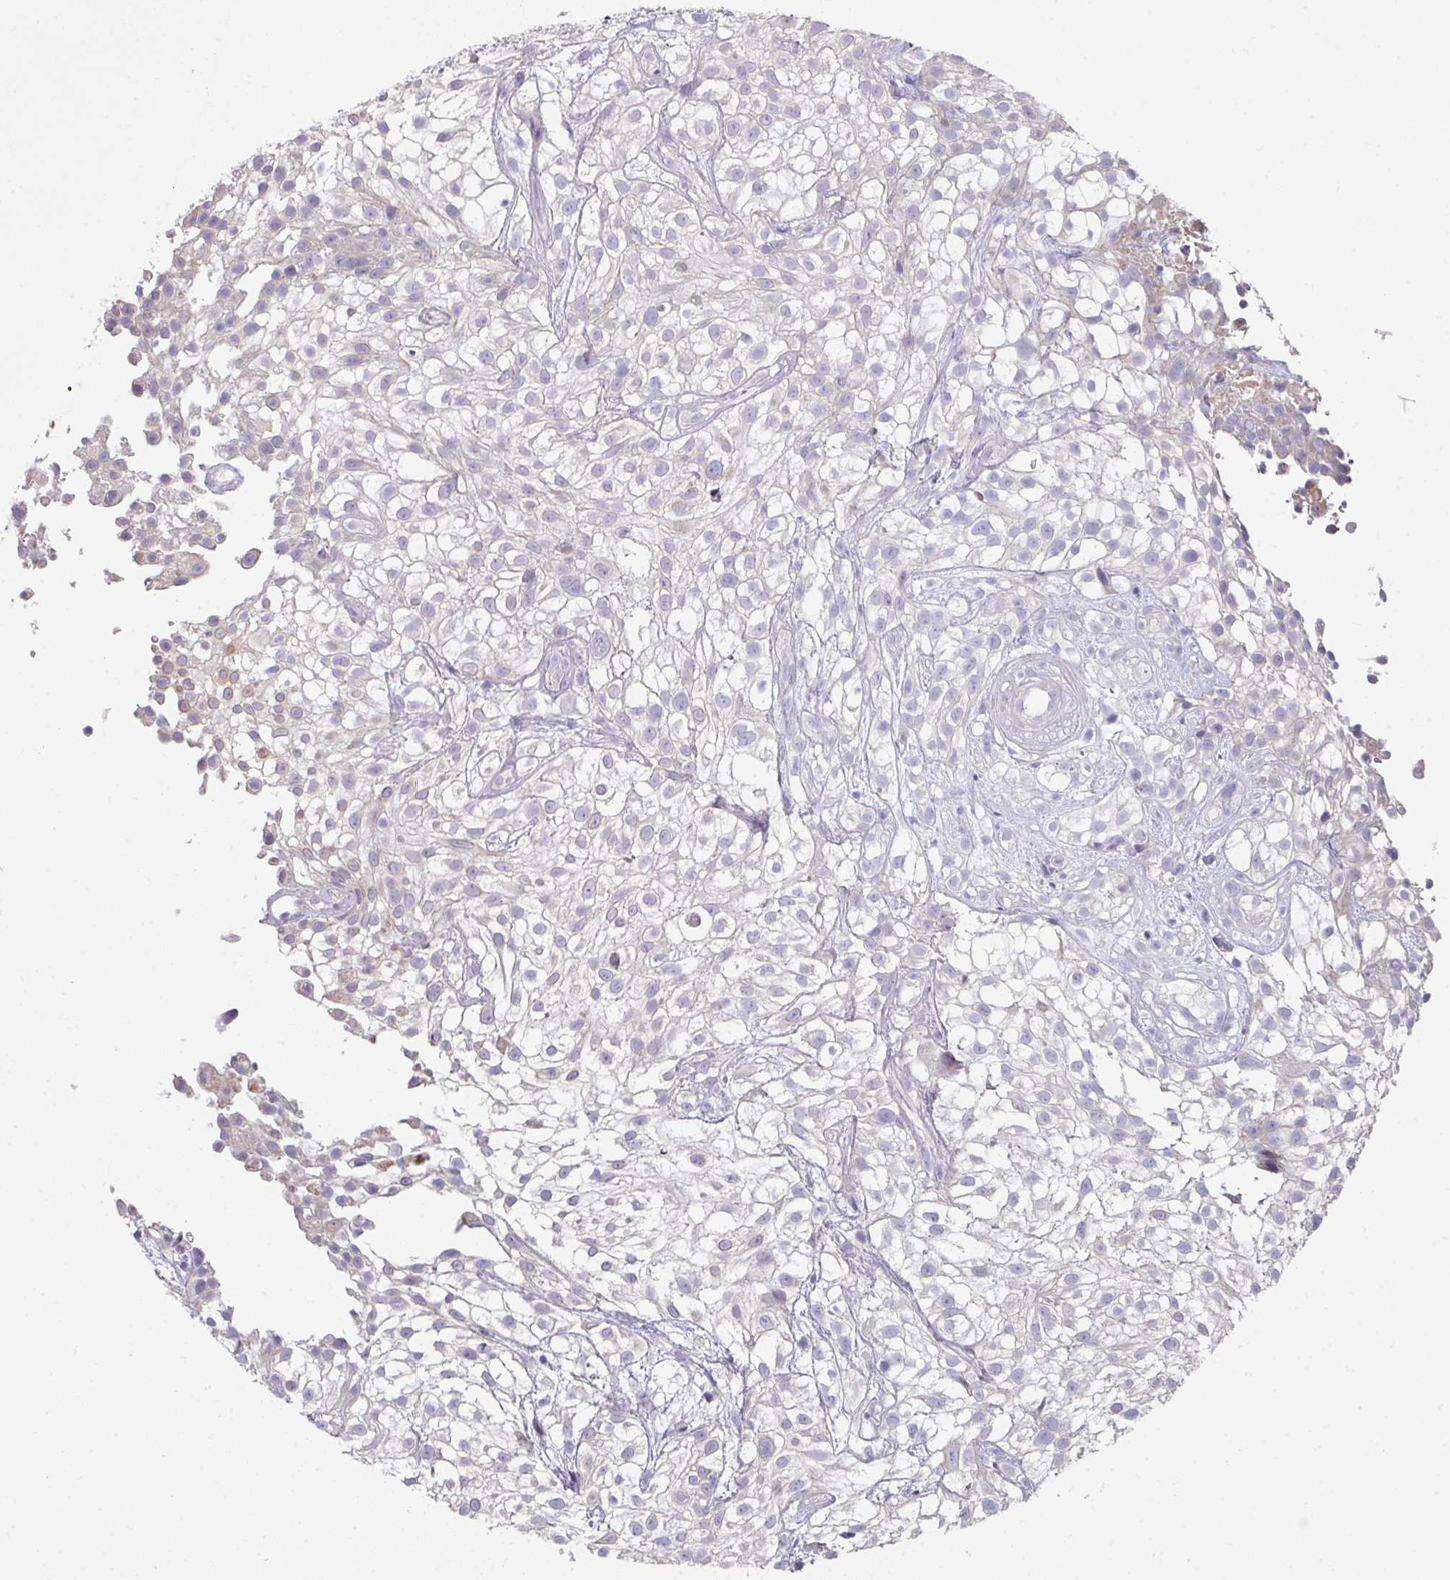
{"staining": {"intensity": "negative", "quantity": "none", "location": "none"}, "tissue": "urothelial cancer", "cell_type": "Tumor cells", "image_type": "cancer", "snomed": [{"axis": "morphology", "description": "Urothelial carcinoma, High grade"}, {"axis": "topography", "description": "Urinary bladder"}], "caption": "The micrograph displays no significant staining in tumor cells of urothelial carcinoma (high-grade).", "gene": "WSB2", "patient": {"sex": "male", "age": 56}}